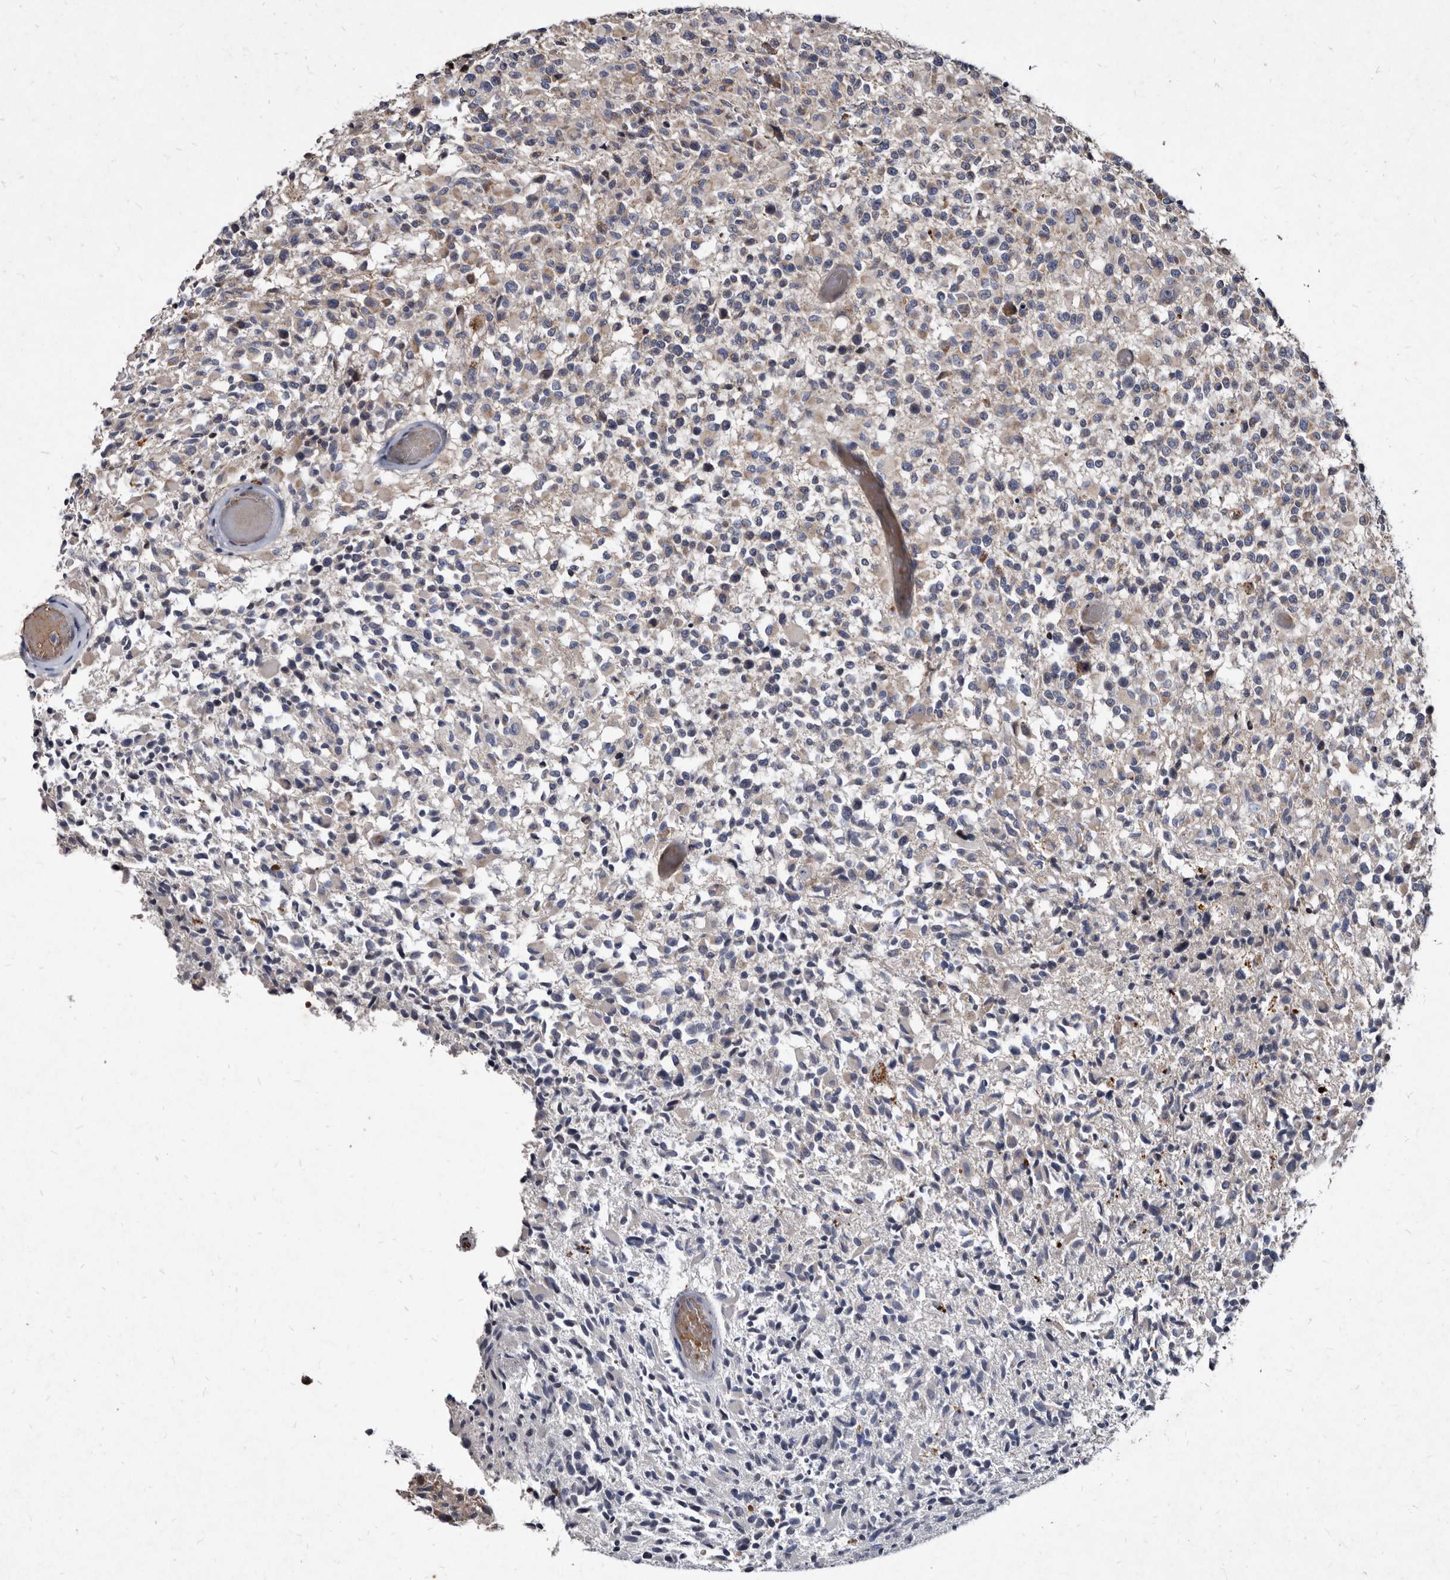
{"staining": {"intensity": "negative", "quantity": "none", "location": "none"}, "tissue": "glioma", "cell_type": "Tumor cells", "image_type": "cancer", "snomed": [{"axis": "morphology", "description": "Glioma, malignant, High grade"}, {"axis": "morphology", "description": "Glioblastoma, NOS"}, {"axis": "topography", "description": "Brain"}], "caption": "Malignant glioma (high-grade) was stained to show a protein in brown. There is no significant staining in tumor cells.", "gene": "YPEL3", "patient": {"sex": "male", "age": 60}}